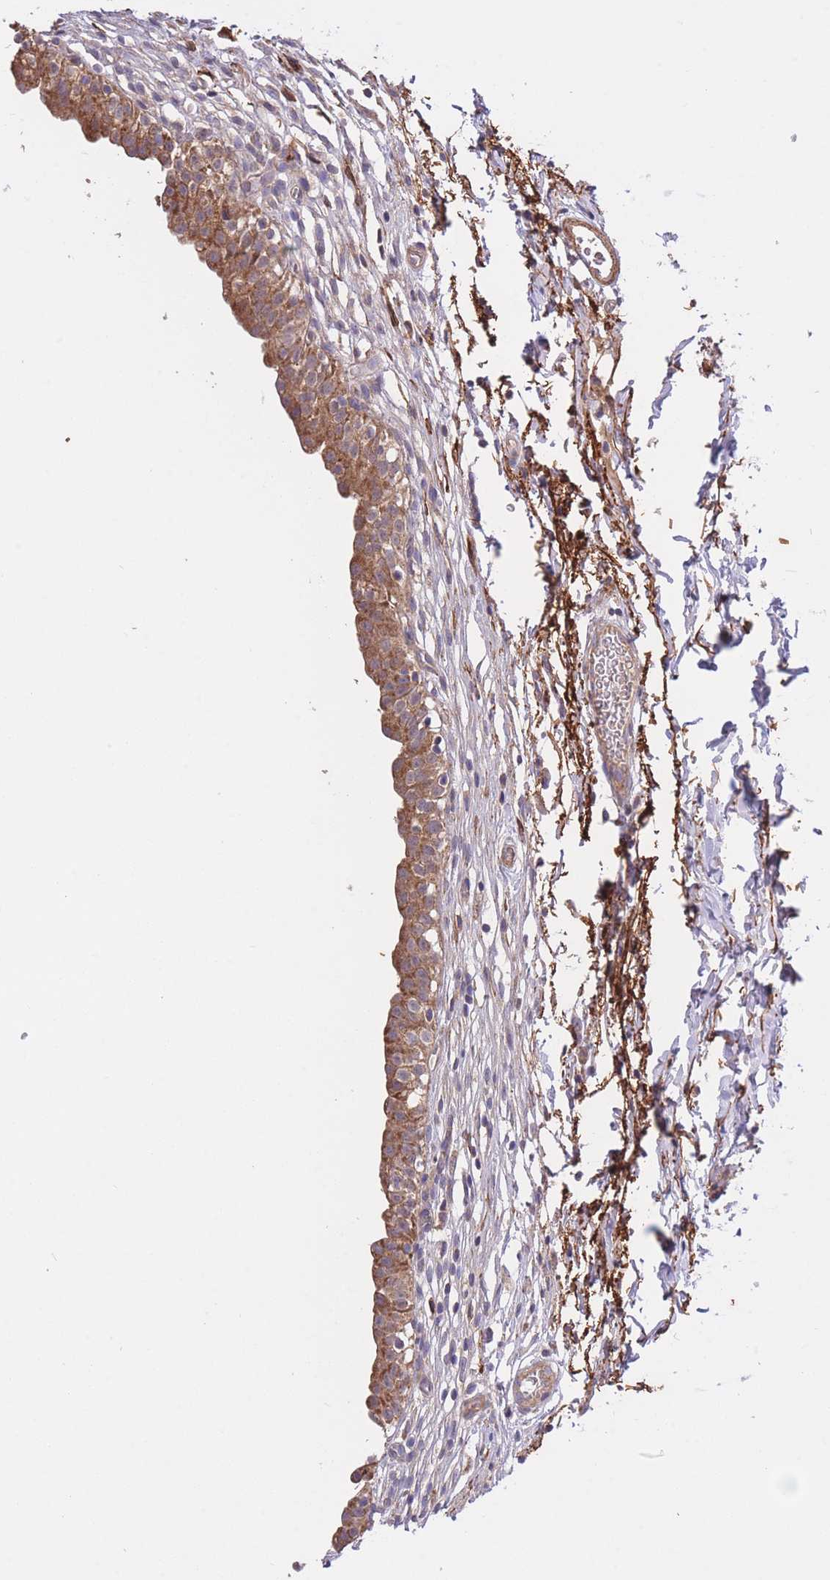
{"staining": {"intensity": "moderate", "quantity": ">75%", "location": "cytoplasmic/membranous"}, "tissue": "urinary bladder", "cell_type": "Urothelial cells", "image_type": "normal", "snomed": [{"axis": "morphology", "description": "Normal tissue, NOS"}, {"axis": "topography", "description": "Urinary bladder"}, {"axis": "topography", "description": "Peripheral nerve tissue"}], "caption": "Moderate cytoplasmic/membranous protein staining is identified in approximately >75% of urothelial cells in urinary bladder. (Brightfield microscopy of DAB IHC at high magnification).", "gene": "ATP13A2", "patient": {"sex": "male", "age": 55}}